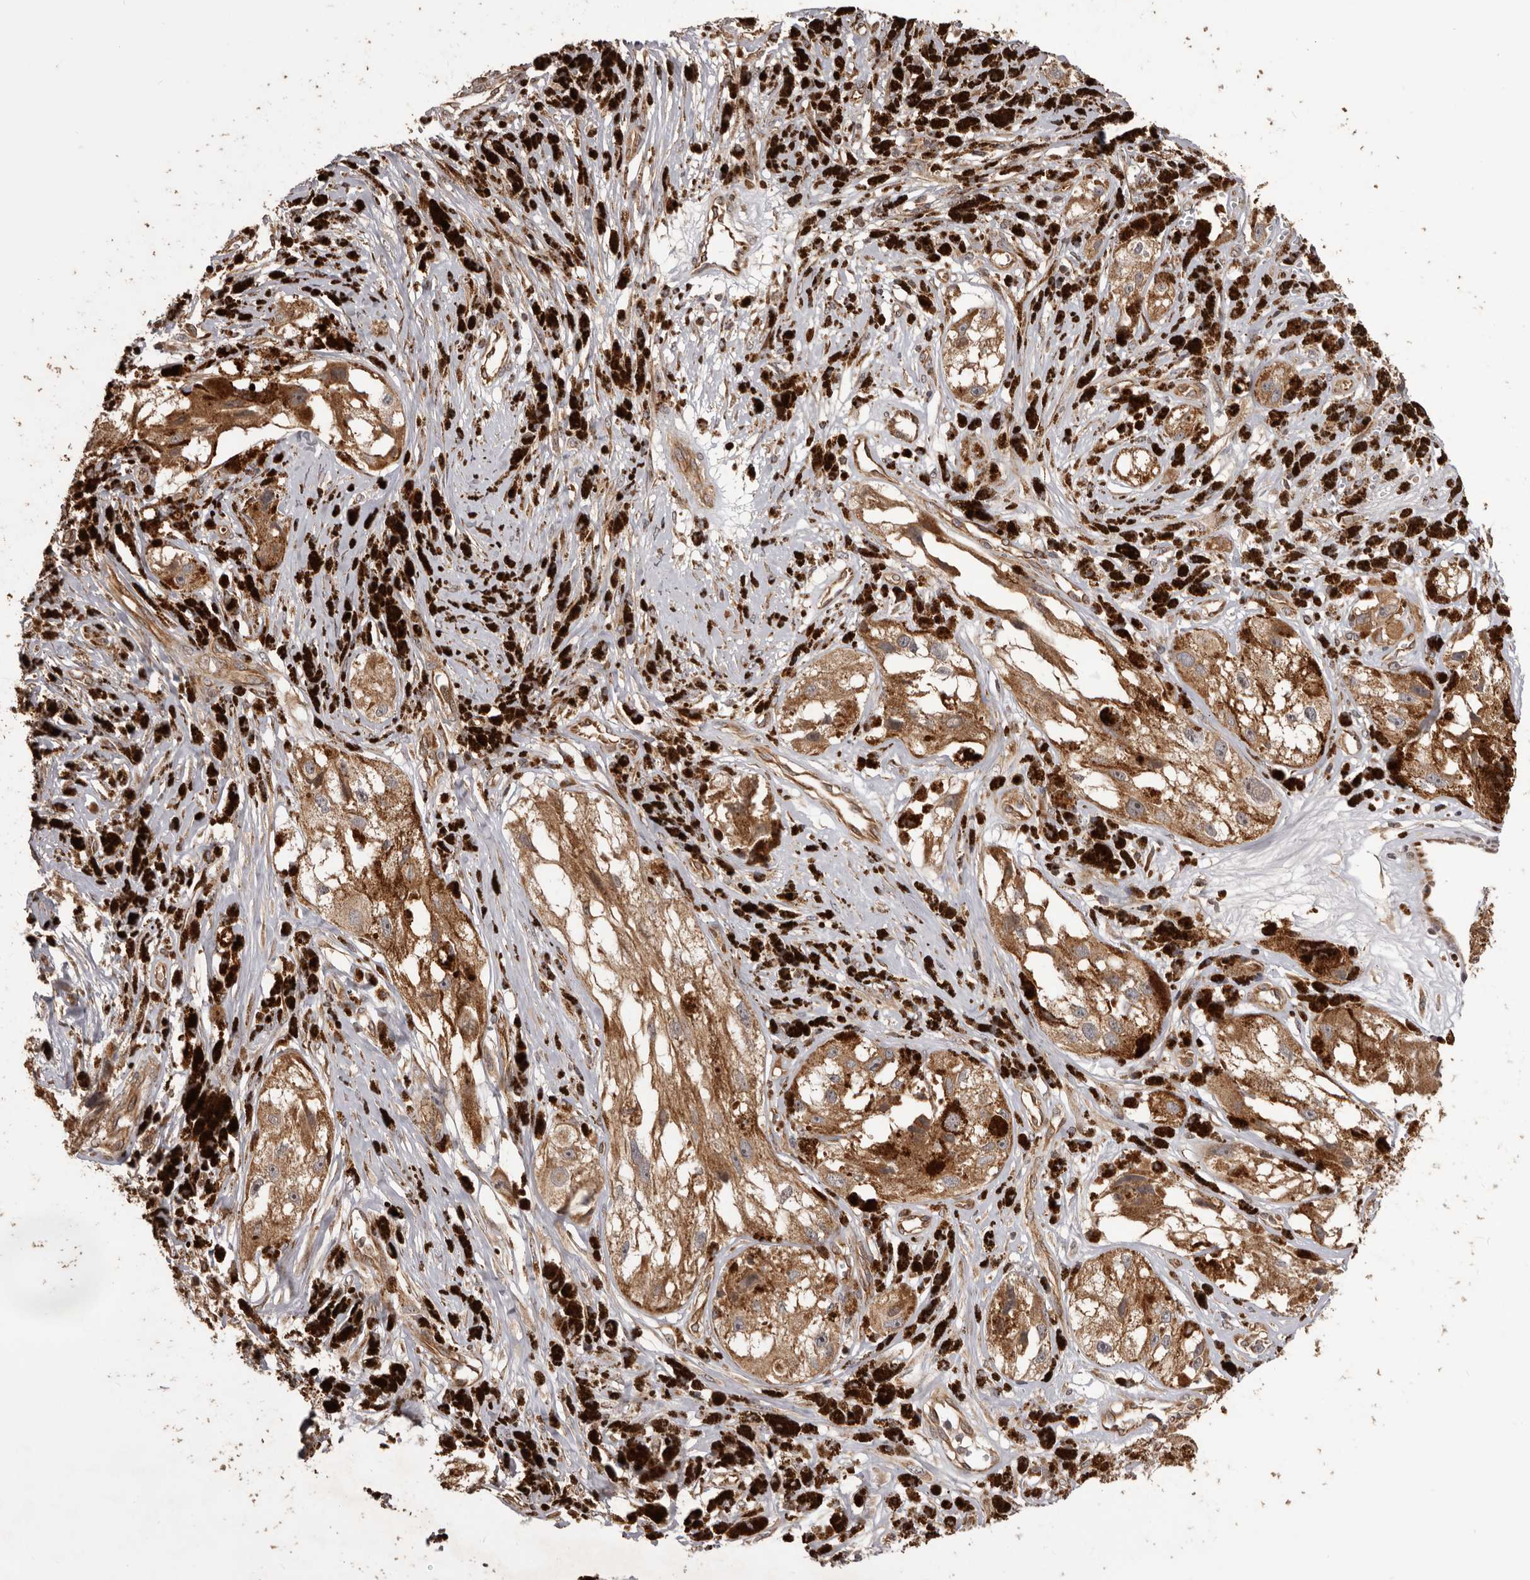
{"staining": {"intensity": "strong", "quantity": ">75%", "location": "cytoplasmic/membranous"}, "tissue": "melanoma", "cell_type": "Tumor cells", "image_type": "cancer", "snomed": [{"axis": "morphology", "description": "Malignant melanoma, NOS"}, {"axis": "topography", "description": "Skin"}], "caption": "An immunohistochemistry (IHC) micrograph of tumor tissue is shown. Protein staining in brown highlights strong cytoplasmic/membranous positivity in melanoma within tumor cells.", "gene": "QRSL1", "patient": {"sex": "male", "age": 88}}